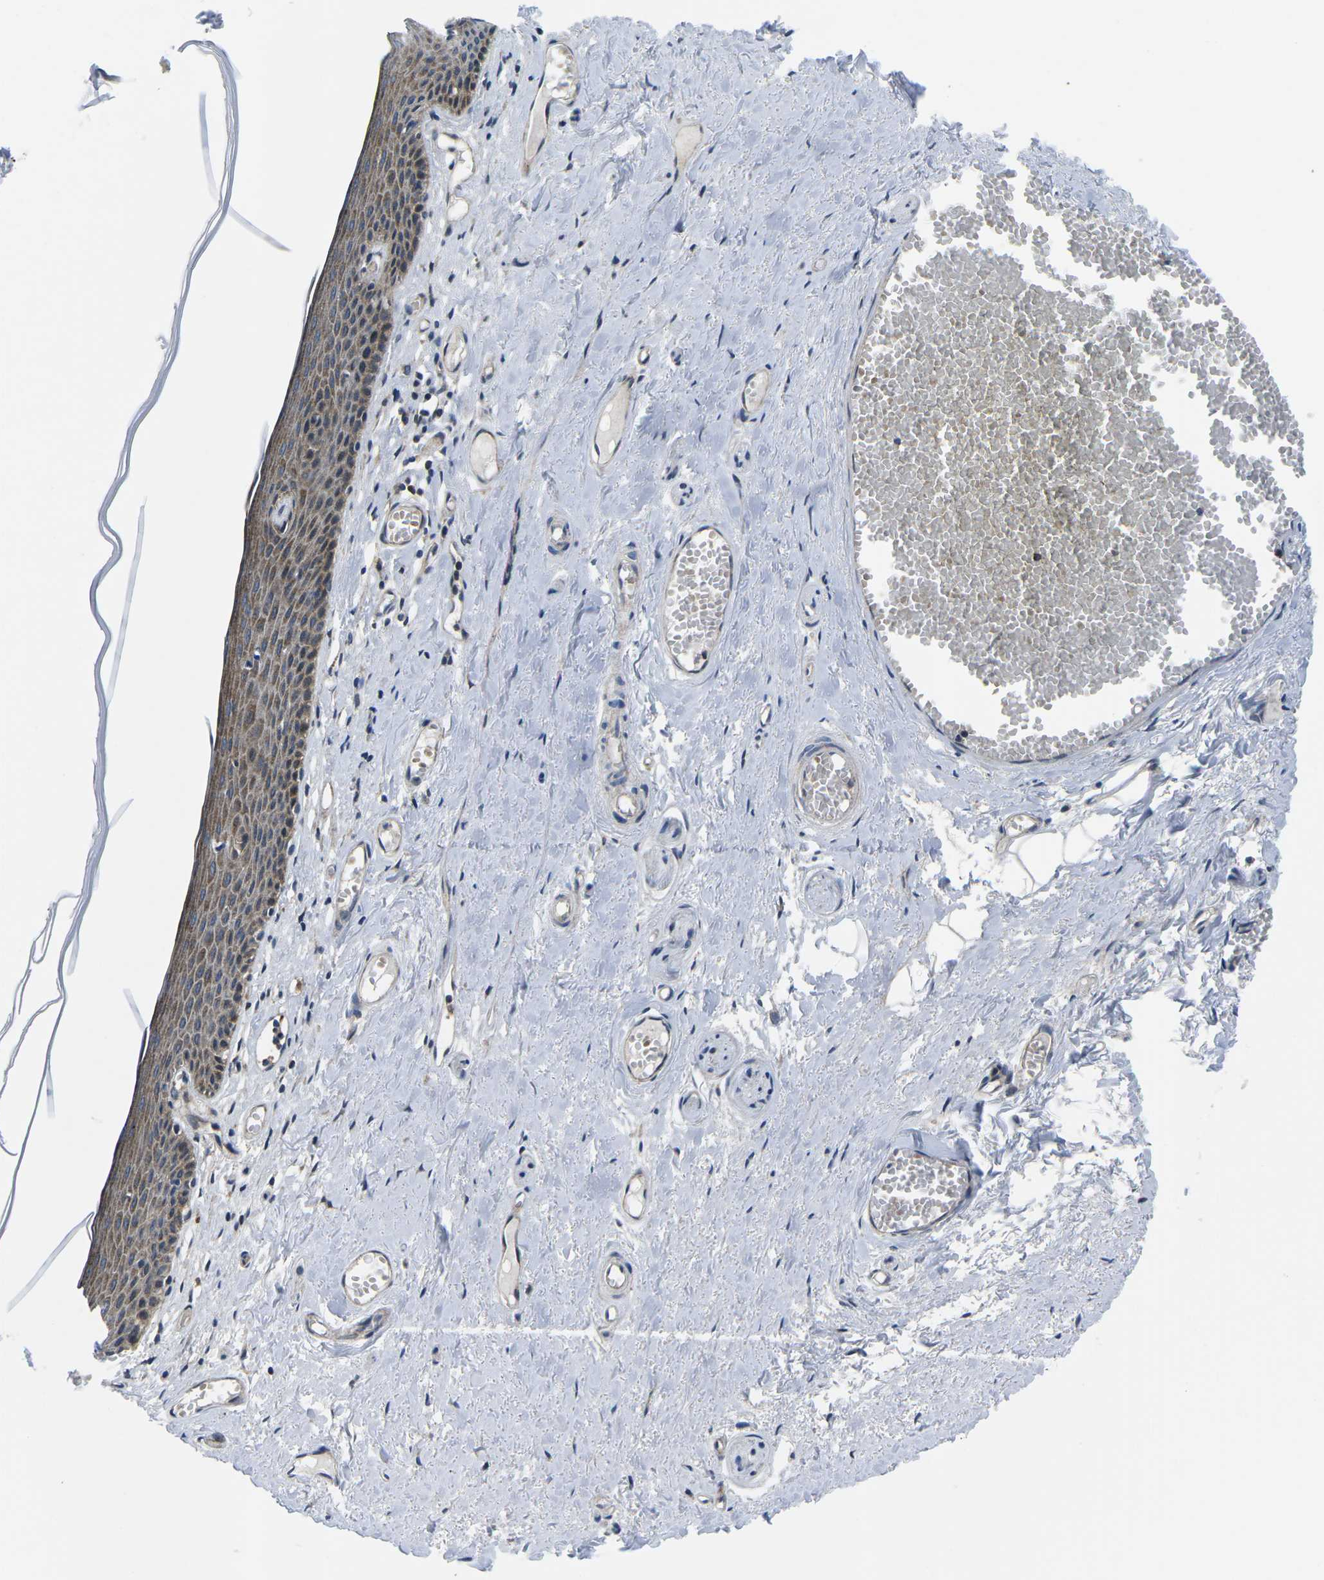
{"staining": {"intensity": "strong", "quantity": ">75%", "location": "cytoplasmic/membranous"}, "tissue": "skin", "cell_type": "Epidermal cells", "image_type": "normal", "snomed": [{"axis": "morphology", "description": "Normal tissue, NOS"}, {"axis": "topography", "description": "Adipose tissue"}, {"axis": "topography", "description": "Vascular tissue"}, {"axis": "topography", "description": "Anal"}, {"axis": "topography", "description": "Peripheral nerve tissue"}], "caption": "Brown immunohistochemical staining in normal human skin shows strong cytoplasmic/membranous expression in about >75% of epidermal cells. (DAB (3,3'-diaminobenzidine) IHC with brightfield microscopy, high magnification).", "gene": "EIF4E", "patient": {"sex": "female", "age": 54}}